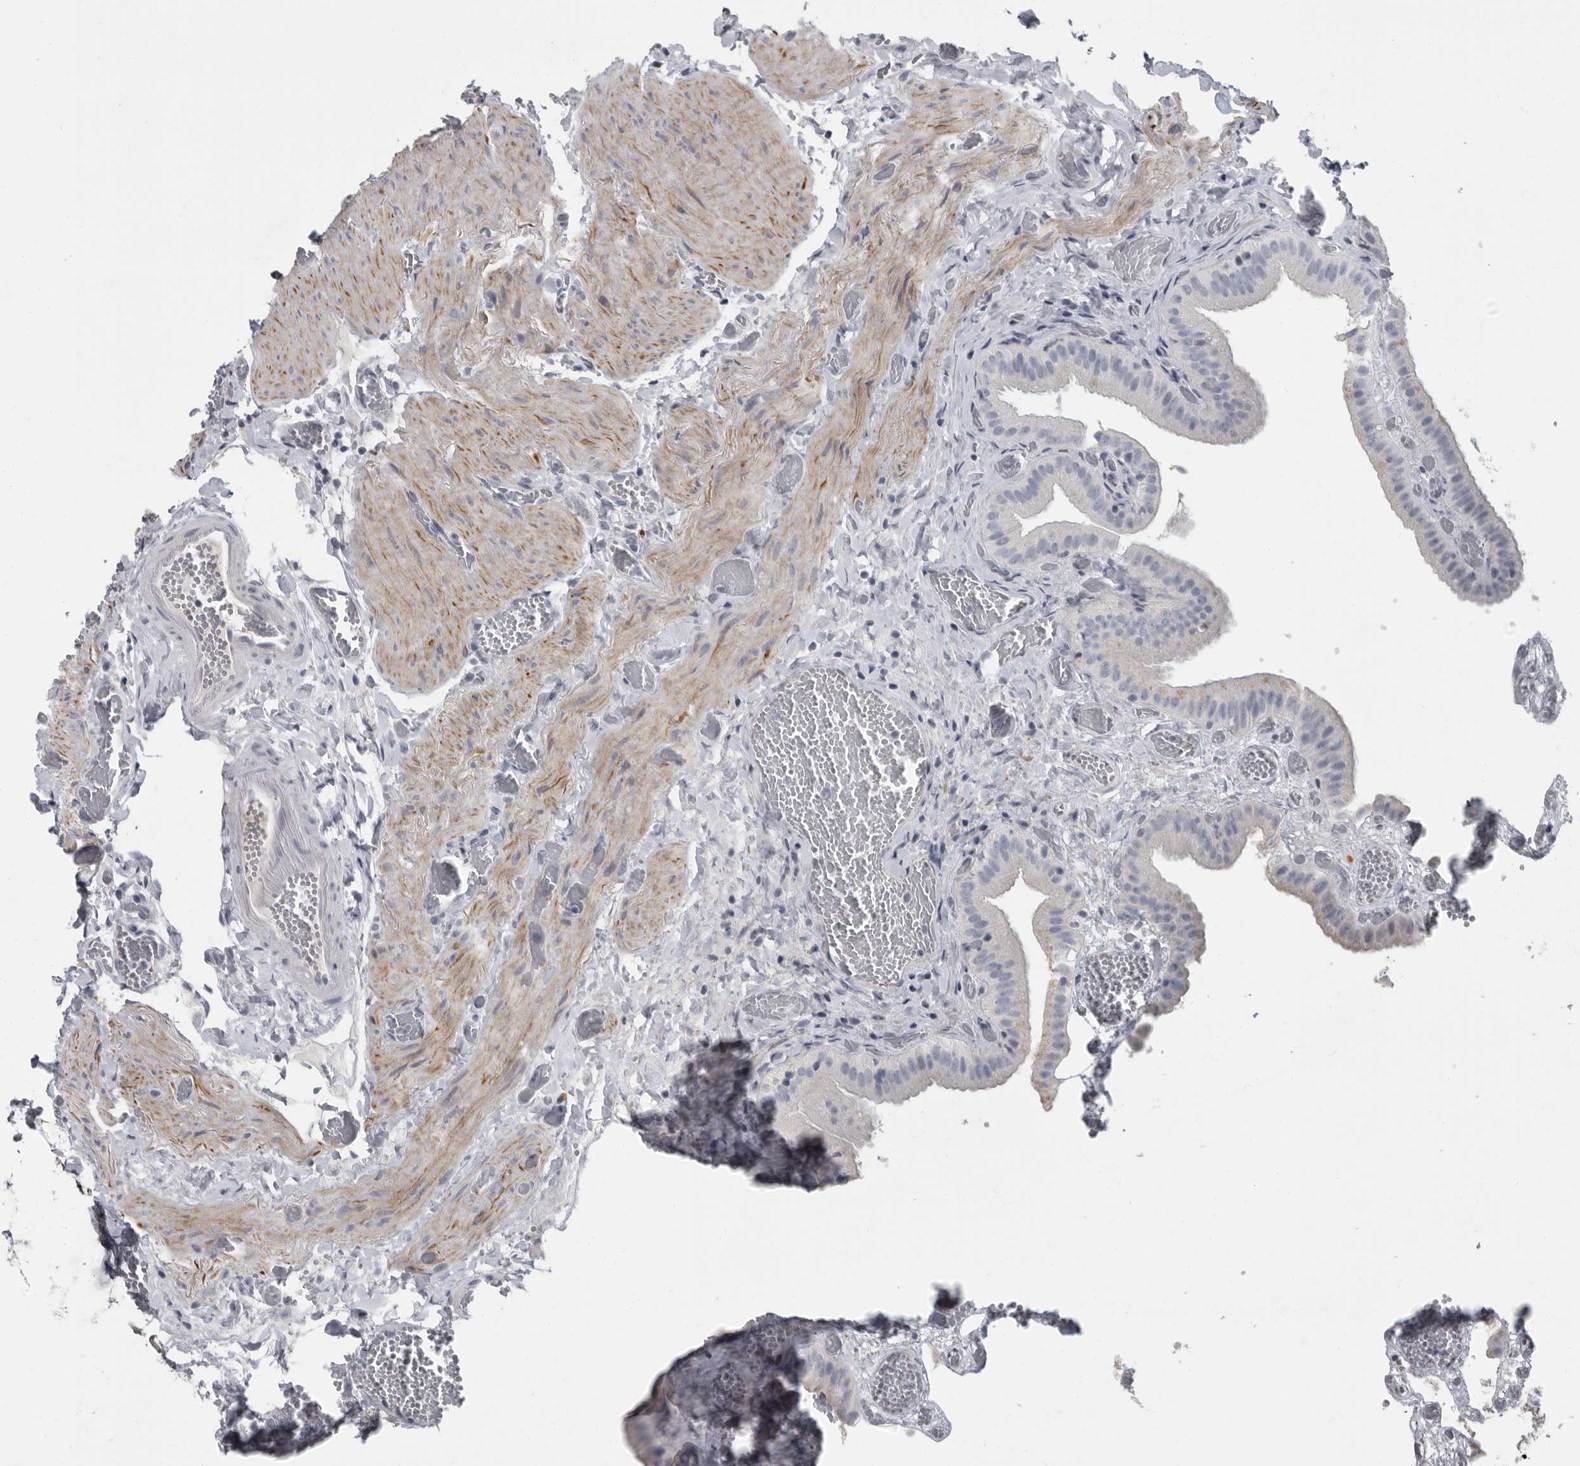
{"staining": {"intensity": "negative", "quantity": "none", "location": "none"}, "tissue": "gallbladder", "cell_type": "Glandular cells", "image_type": "normal", "snomed": [{"axis": "morphology", "description": "Normal tissue, NOS"}, {"axis": "topography", "description": "Gallbladder"}], "caption": "Gallbladder was stained to show a protein in brown. There is no significant expression in glandular cells. (Immunohistochemistry (ihc), brightfield microscopy, high magnification).", "gene": "SLC25A39", "patient": {"sex": "female", "age": 64}}